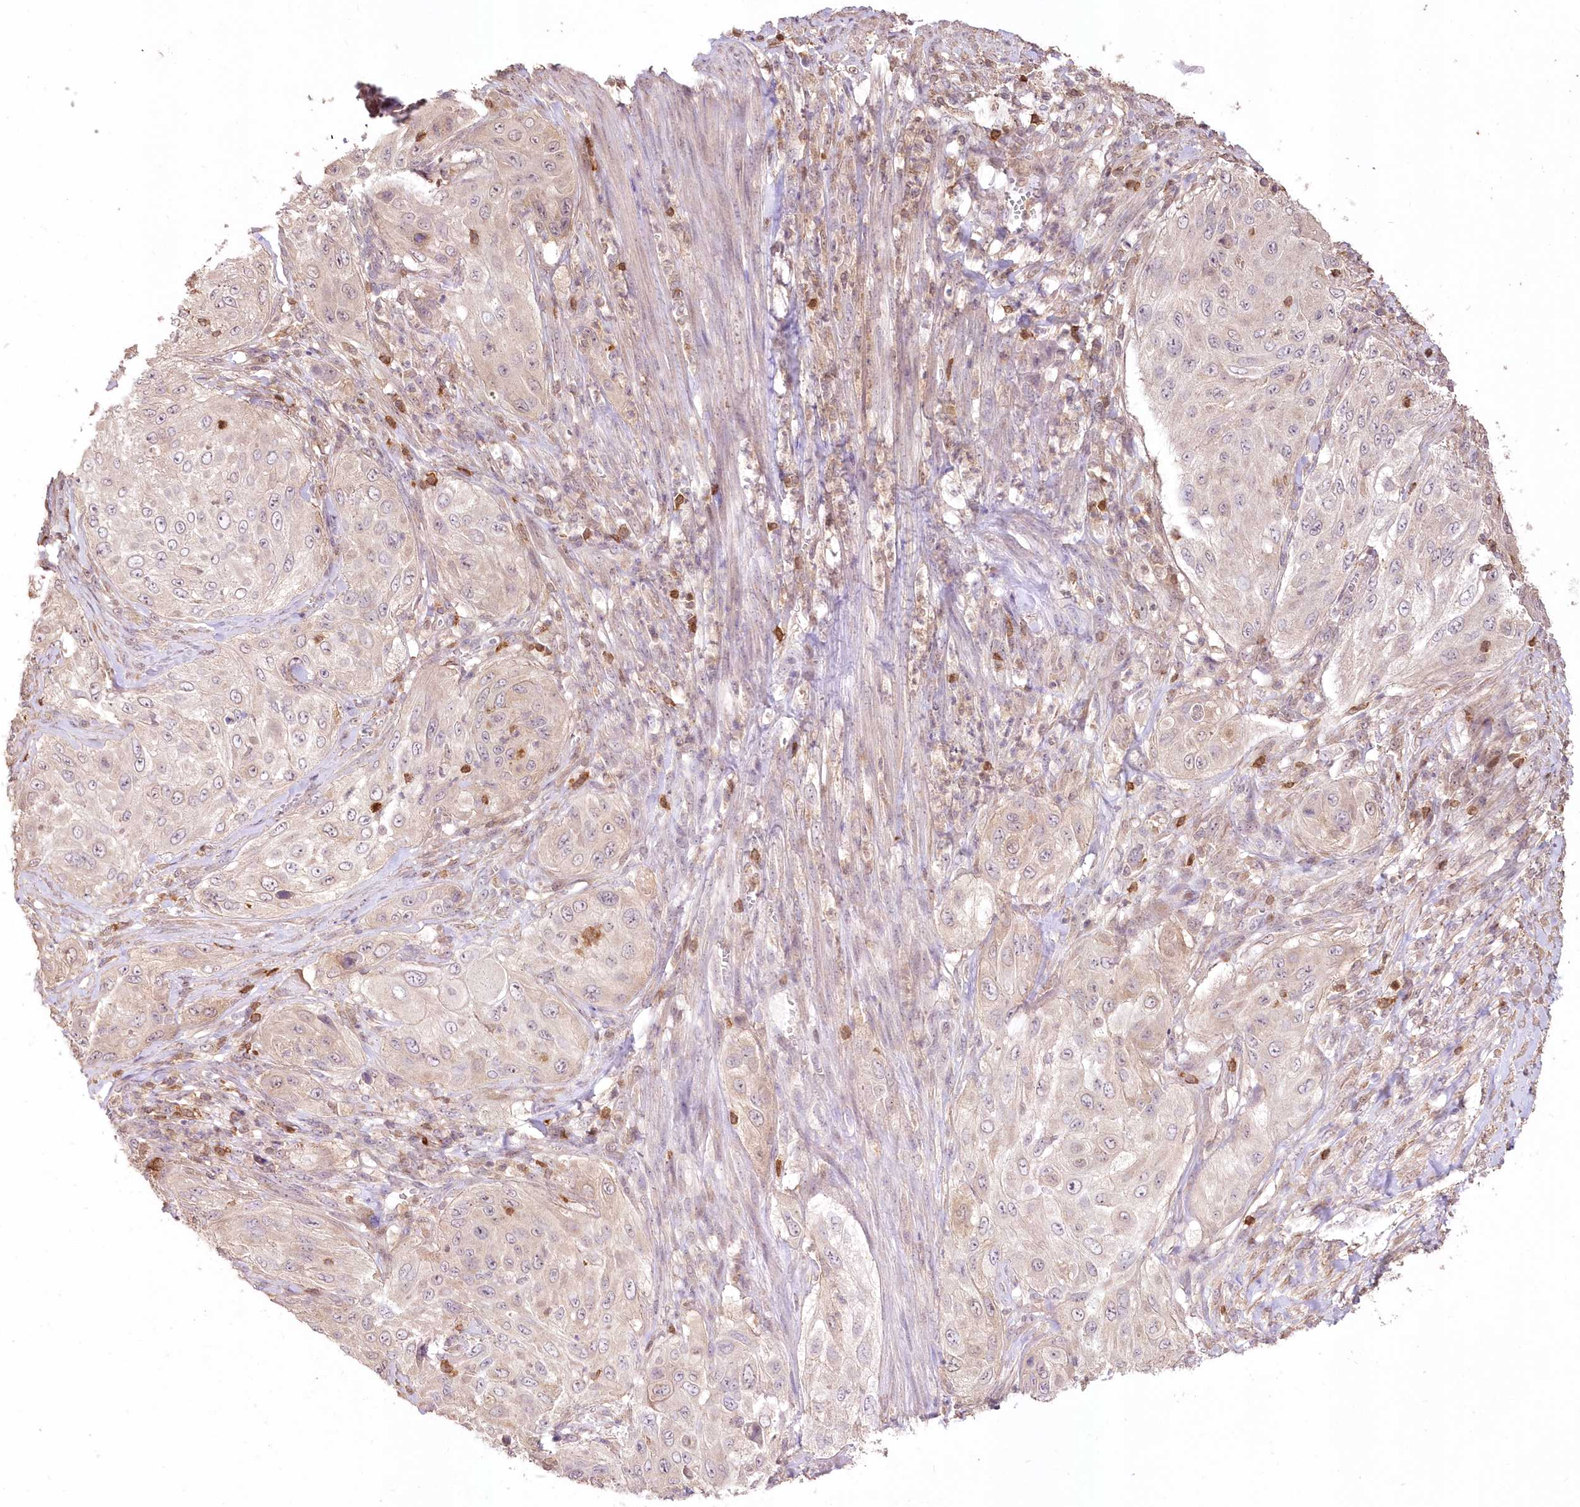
{"staining": {"intensity": "weak", "quantity": "<25%", "location": "cytoplasmic/membranous"}, "tissue": "cervical cancer", "cell_type": "Tumor cells", "image_type": "cancer", "snomed": [{"axis": "morphology", "description": "Squamous cell carcinoma, NOS"}, {"axis": "topography", "description": "Cervix"}], "caption": "Tumor cells show no significant protein positivity in cervical squamous cell carcinoma.", "gene": "STK17B", "patient": {"sex": "female", "age": 42}}